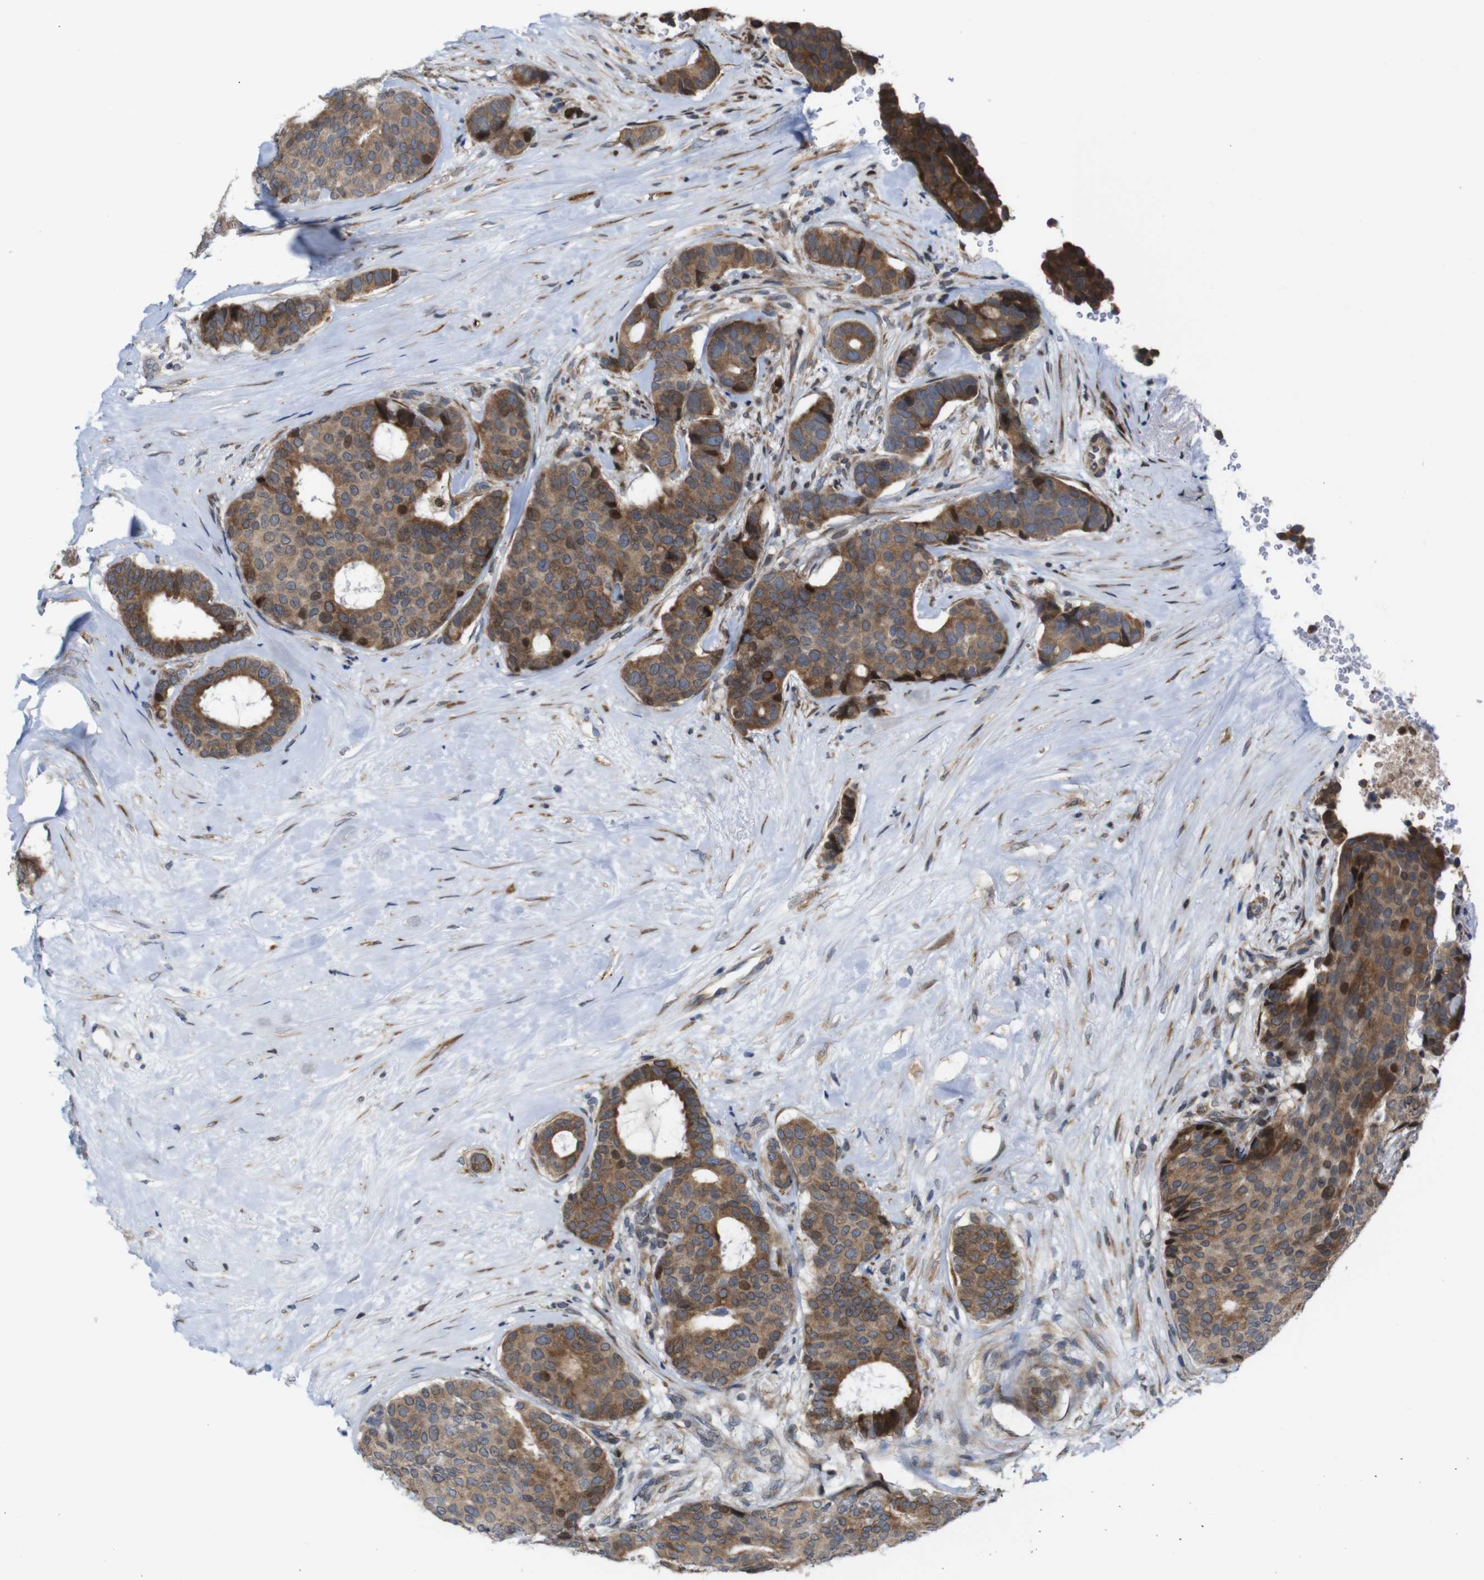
{"staining": {"intensity": "moderate", "quantity": ">75%", "location": "cytoplasmic/membranous"}, "tissue": "breast cancer", "cell_type": "Tumor cells", "image_type": "cancer", "snomed": [{"axis": "morphology", "description": "Duct carcinoma"}, {"axis": "topography", "description": "Breast"}], "caption": "Infiltrating ductal carcinoma (breast) stained with immunohistochemistry (IHC) displays moderate cytoplasmic/membranous positivity in approximately >75% of tumor cells. (DAB IHC with brightfield microscopy, high magnification).", "gene": "PTPN1", "patient": {"sex": "female", "age": 75}}